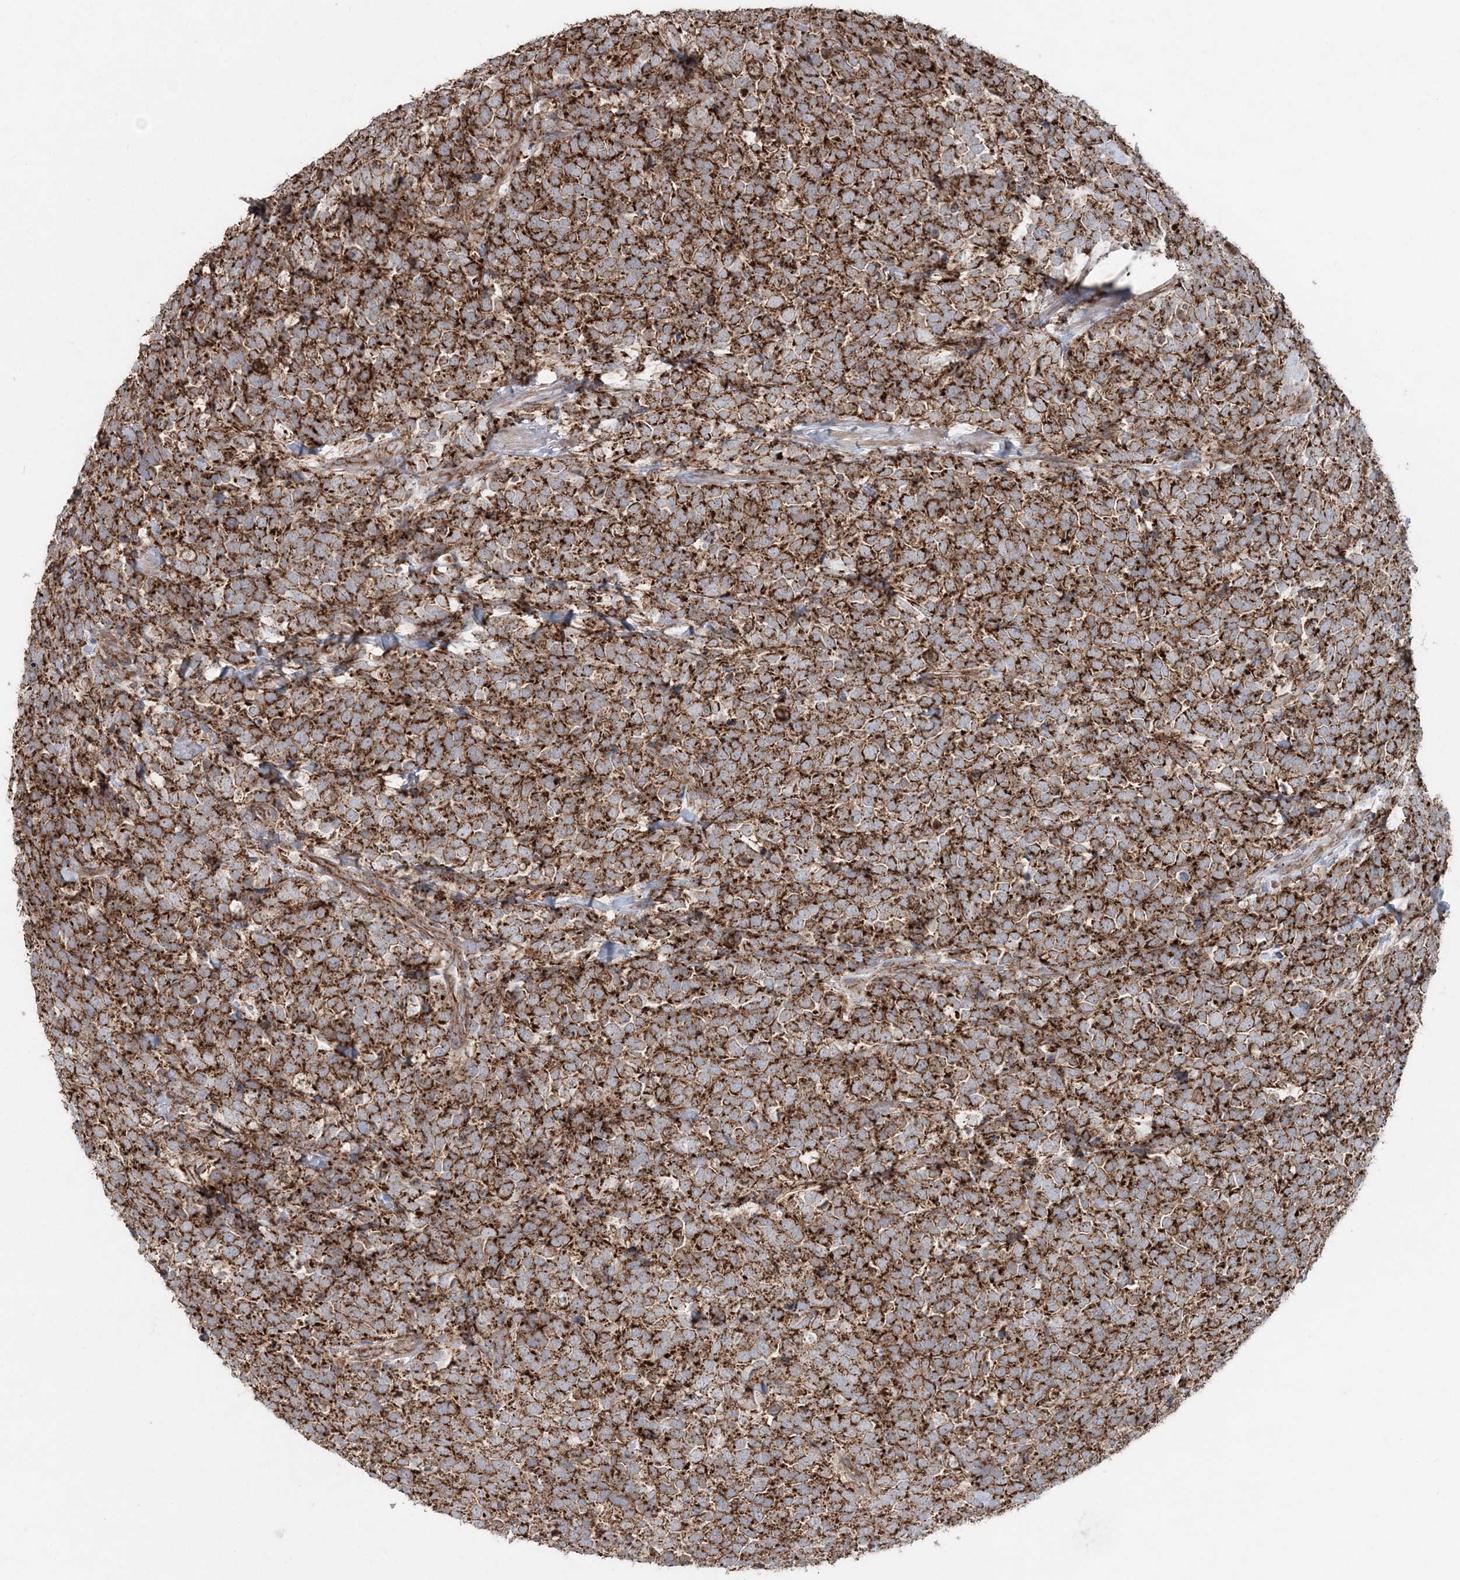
{"staining": {"intensity": "strong", "quantity": ">75%", "location": "cytoplasmic/membranous"}, "tissue": "urothelial cancer", "cell_type": "Tumor cells", "image_type": "cancer", "snomed": [{"axis": "morphology", "description": "Urothelial carcinoma, High grade"}, {"axis": "topography", "description": "Urinary bladder"}], "caption": "Protein analysis of high-grade urothelial carcinoma tissue demonstrates strong cytoplasmic/membranous expression in approximately >75% of tumor cells.", "gene": "LRPPRC", "patient": {"sex": "female", "age": 82}}